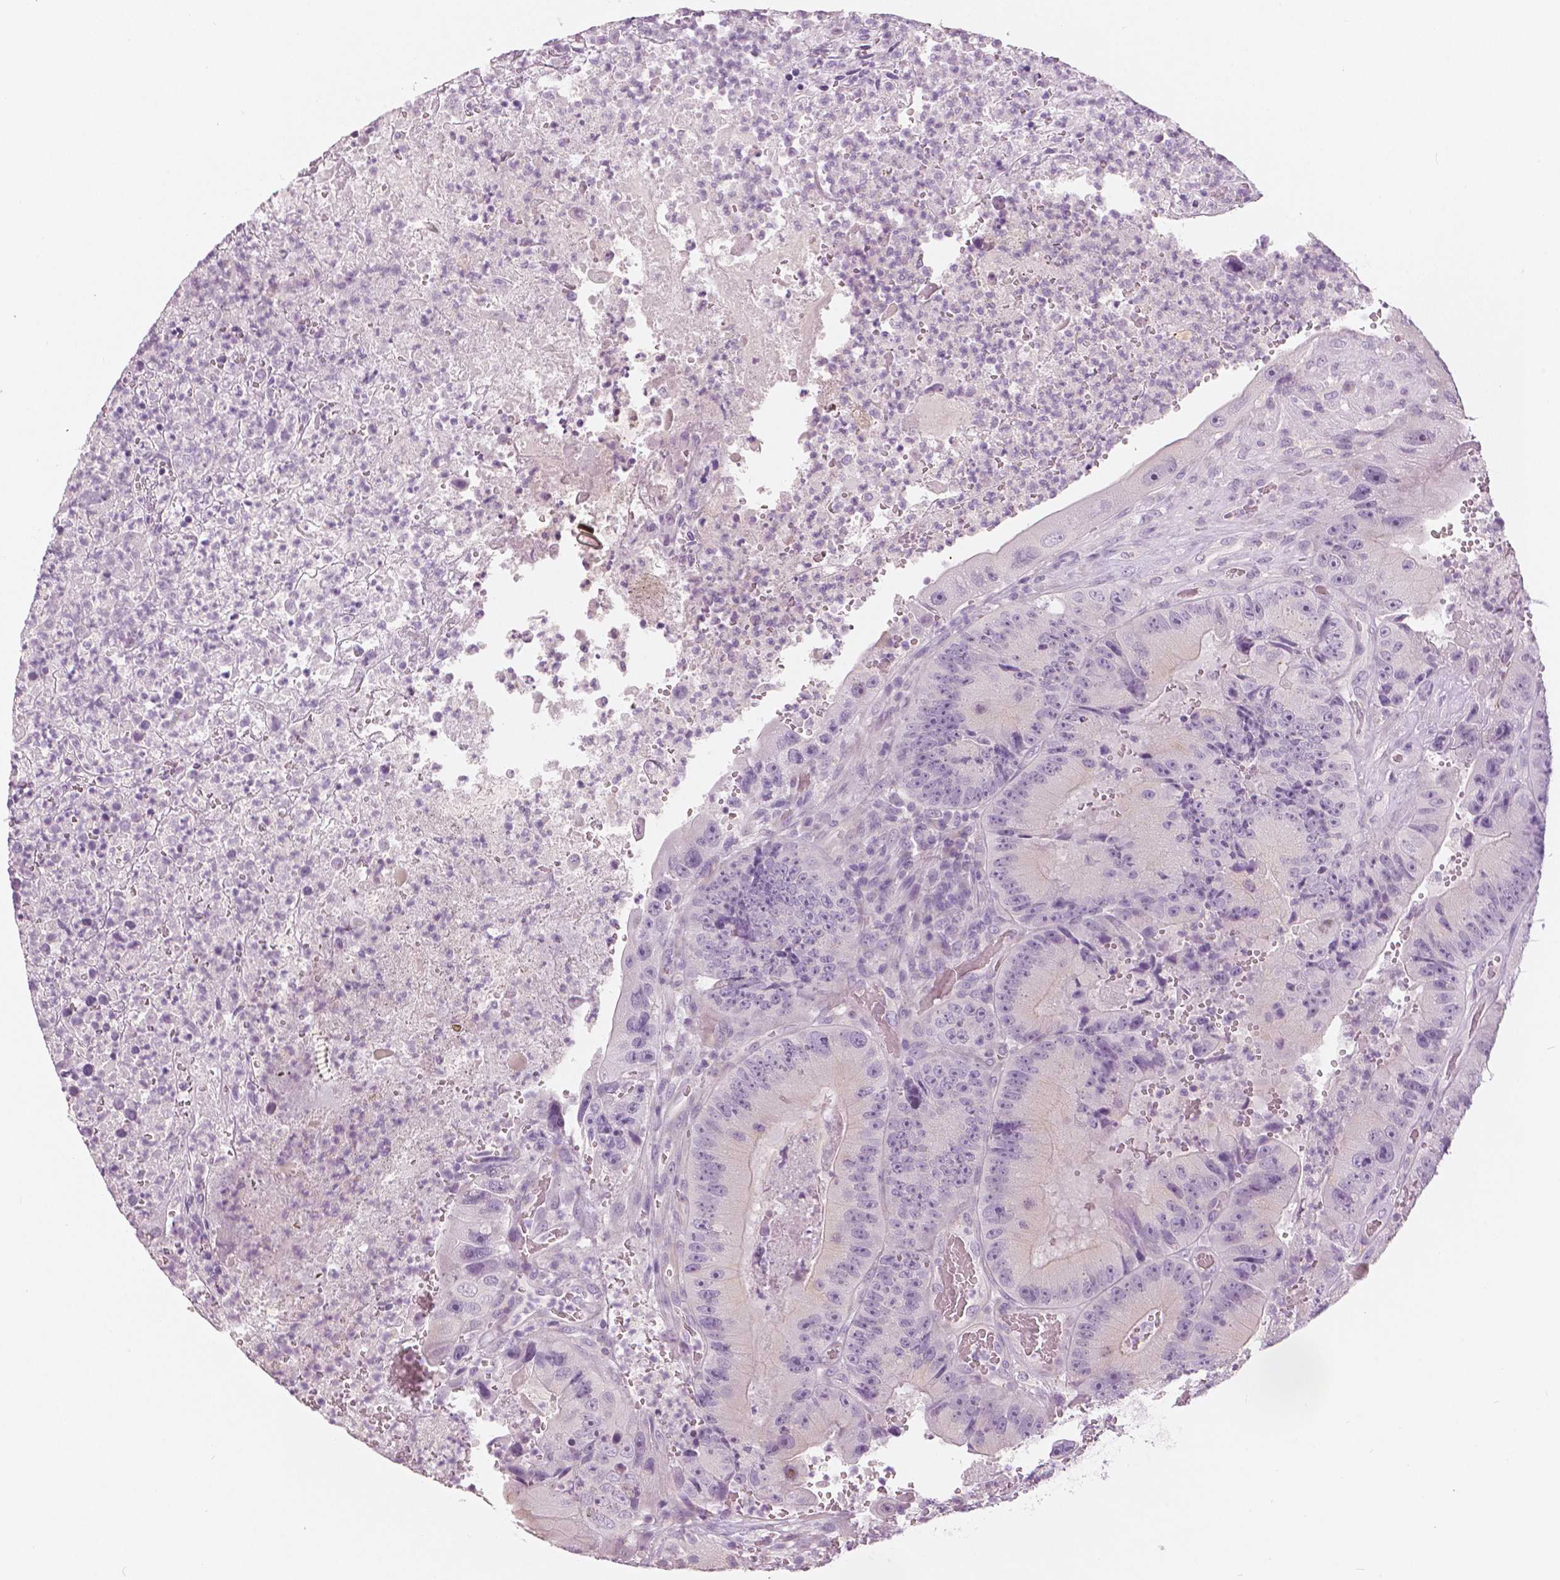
{"staining": {"intensity": "negative", "quantity": "none", "location": "none"}, "tissue": "colorectal cancer", "cell_type": "Tumor cells", "image_type": "cancer", "snomed": [{"axis": "morphology", "description": "Adenocarcinoma, NOS"}, {"axis": "topography", "description": "Colon"}], "caption": "Immunohistochemistry of colorectal adenocarcinoma demonstrates no positivity in tumor cells.", "gene": "SLC24A1", "patient": {"sex": "female", "age": 86}}